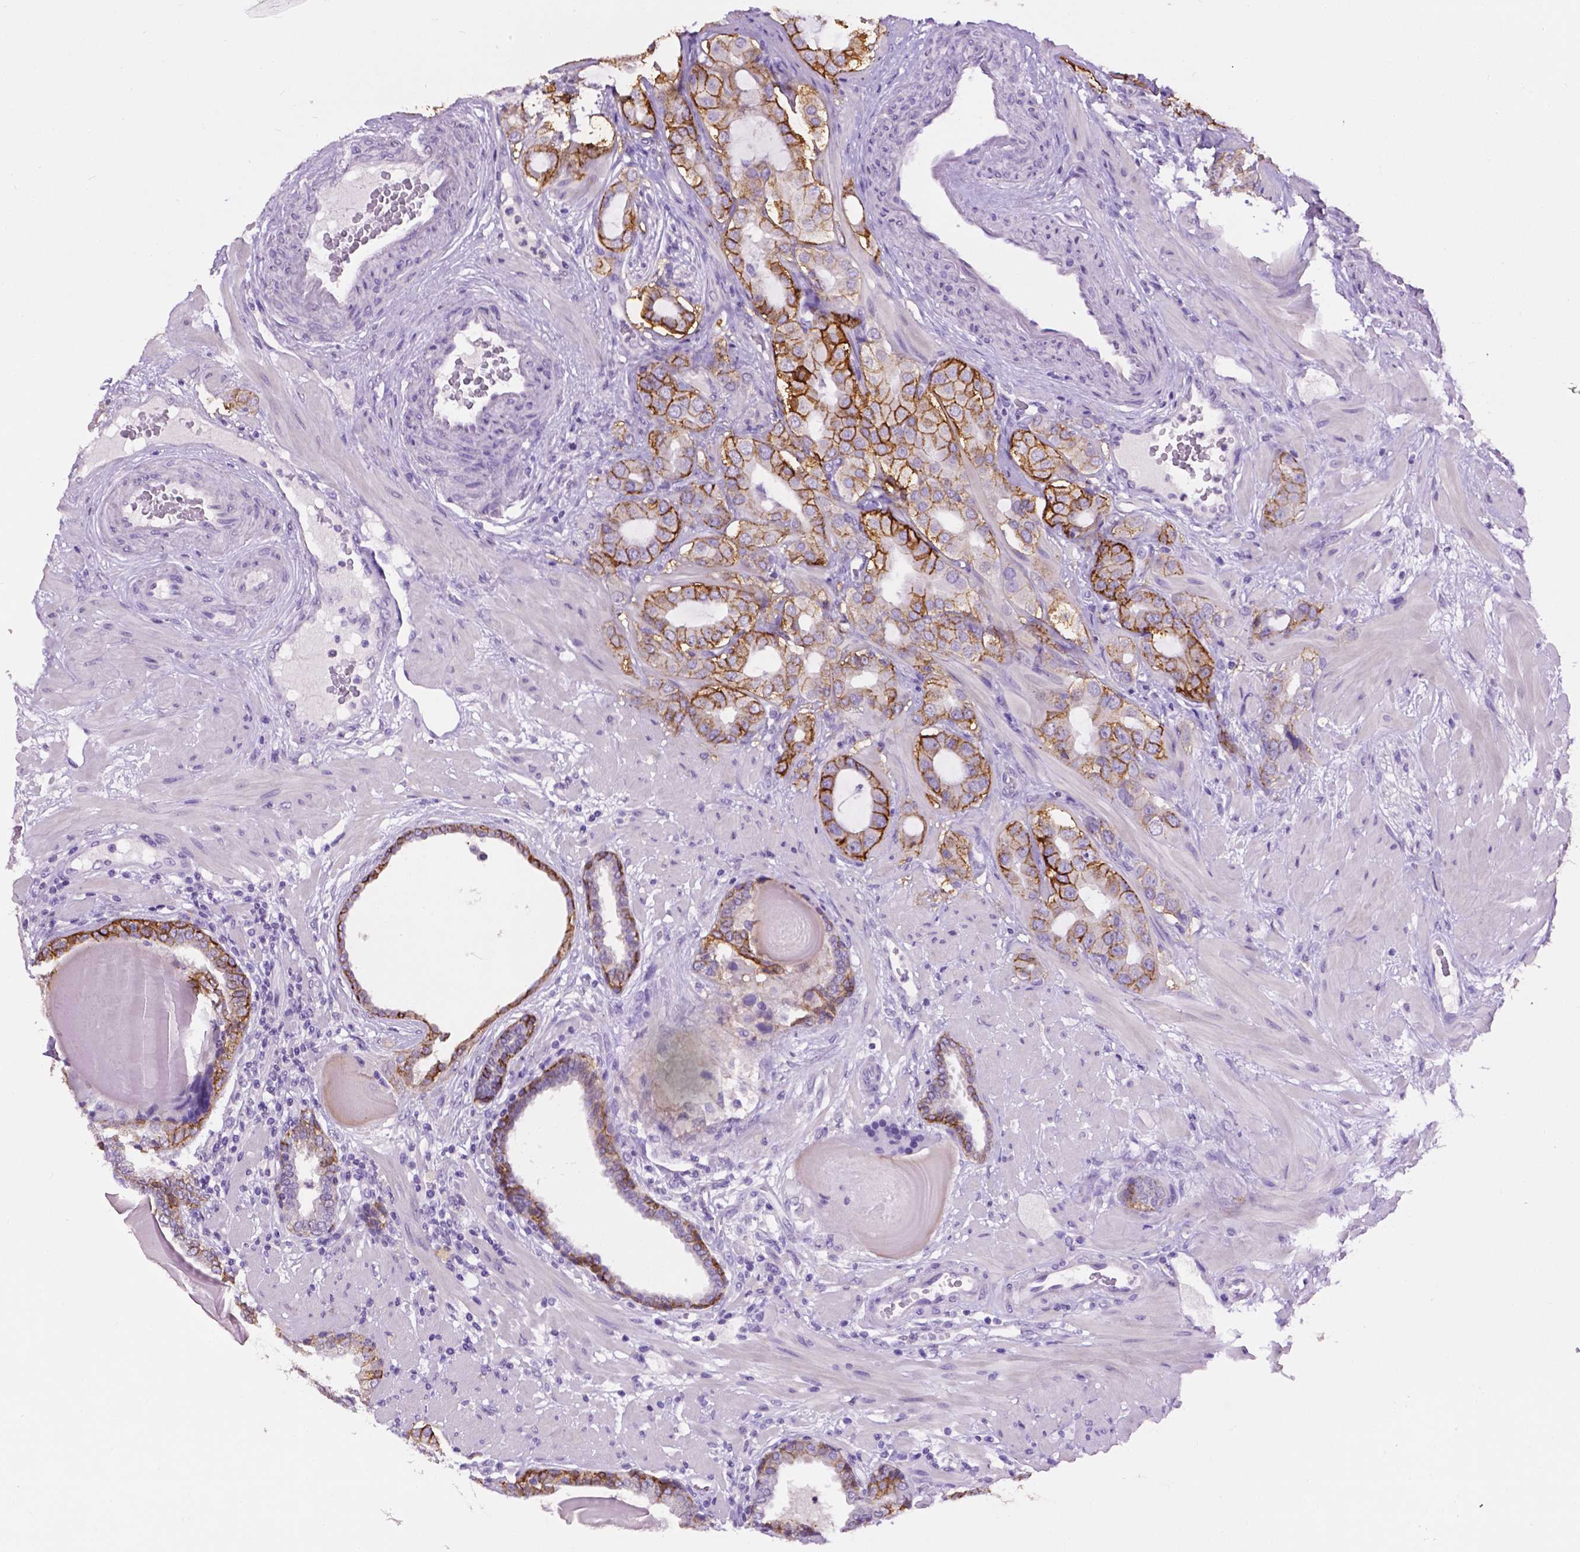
{"staining": {"intensity": "strong", "quantity": "25%-75%", "location": "cytoplasmic/membranous"}, "tissue": "prostate cancer", "cell_type": "Tumor cells", "image_type": "cancer", "snomed": [{"axis": "morphology", "description": "Adenocarcinoma, Low grade"}, {"axis": "topography", "description": "Prostate"}], "caption": "DAB (3,3'-diaminobenzidine) immunohistochemical staining of low-grade adenocarcinoma (prostate) demonstrates strong cytoplasmic/membranous protein positivity in about 25%-75% of tumor cells.", "gene": "TACSTD2", "patient": {"sex": "male", "age": 57}}